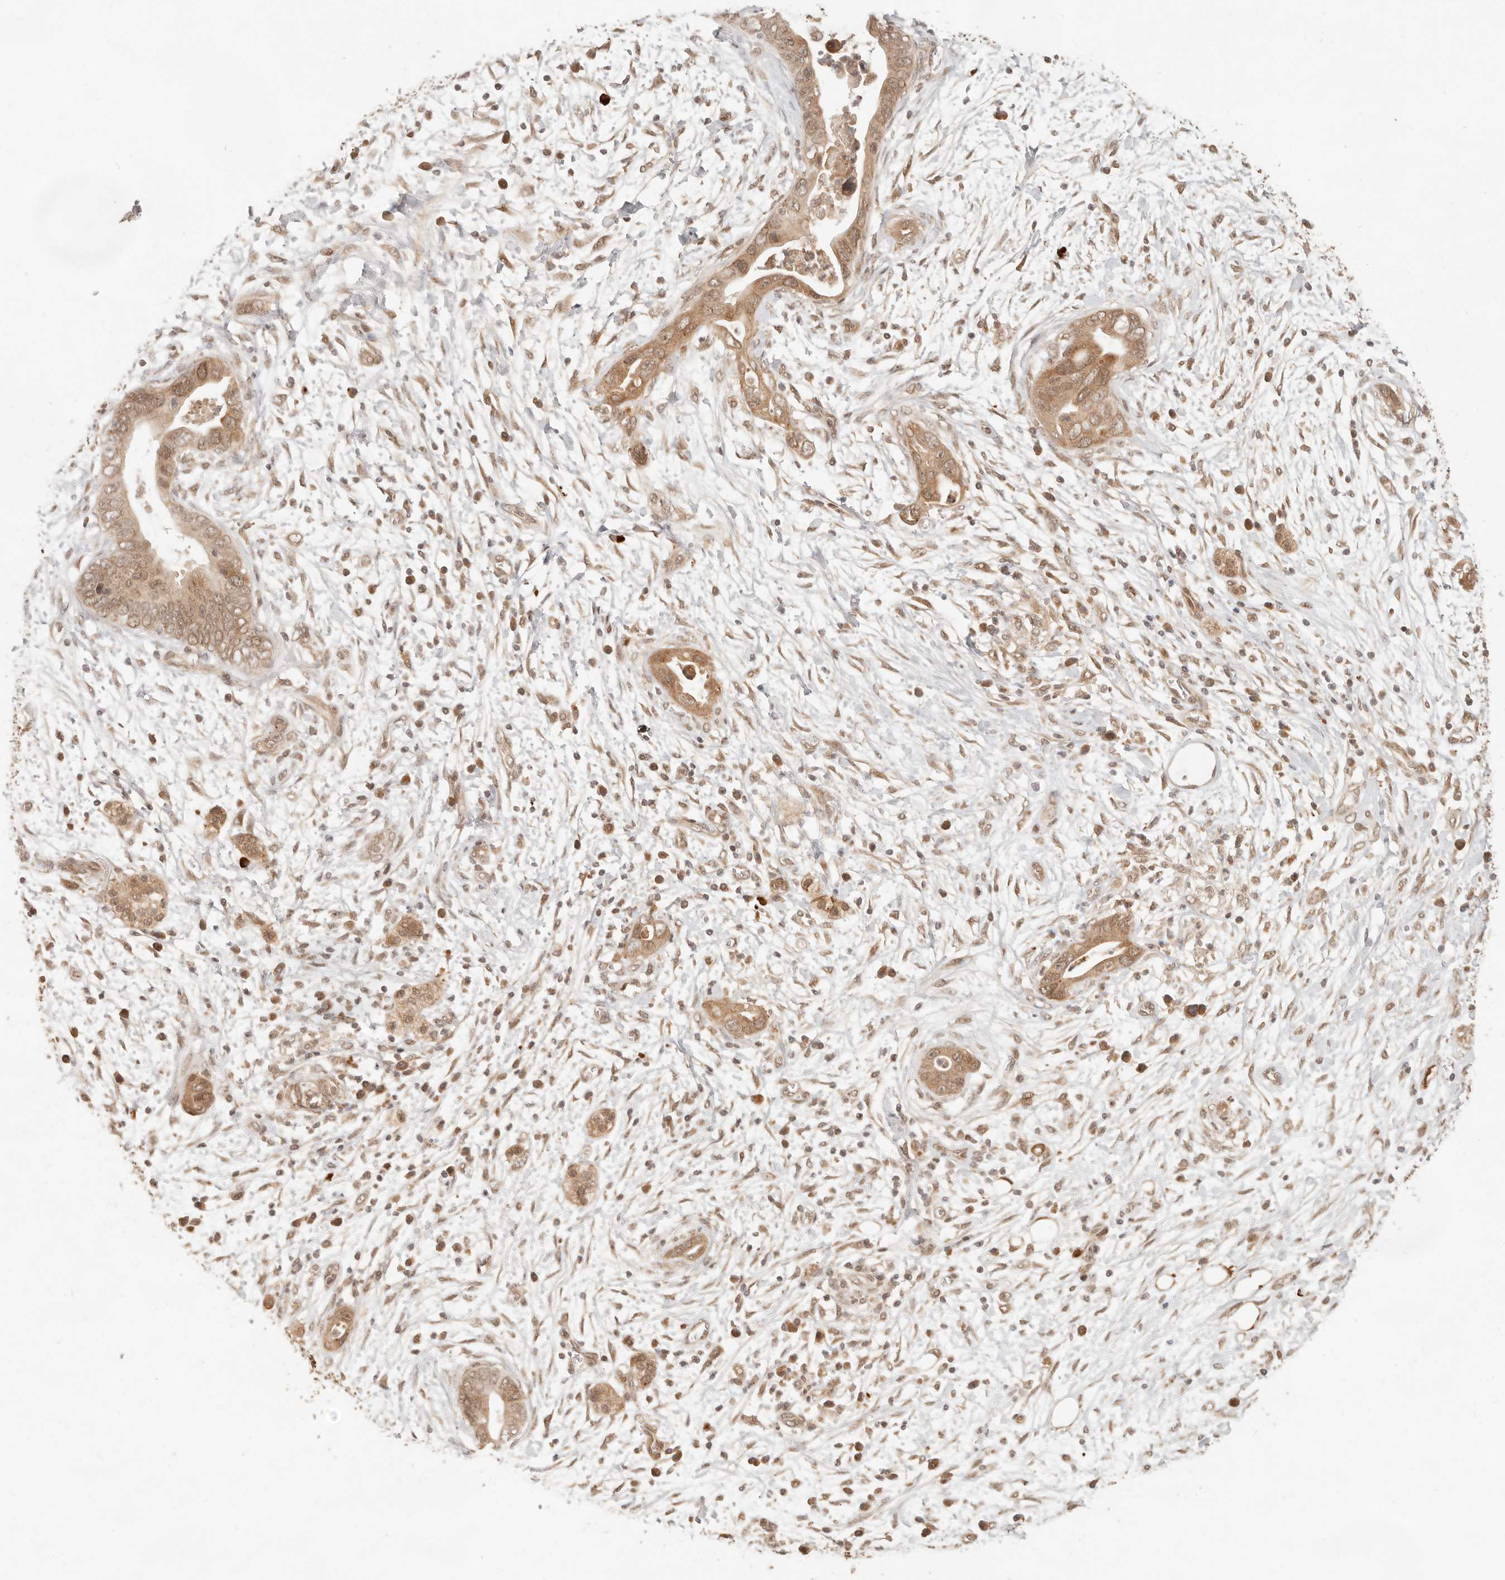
{"staining": {"intensity": "moderate", "quantity": ">75%", "location": "cytoplasmic/membranous"}, "tissue": "pancreatic cancer", "cell_type": "Tumor cells", "image_type": "cancer", "snomed": [{"axis": "morphology", "description": "Adenocarcinoma, NOS"}, {"axis": "topography", "description": "Pancreas"}], "caption": "Tumor cells demonstrate medium levels of moderate cytoplasmic/membranous positivity in about >75% of cells in human adenocarcinoma (pancreatic).", "gene": "BAALC", "patient": {"sex": "male", "age": 75}}